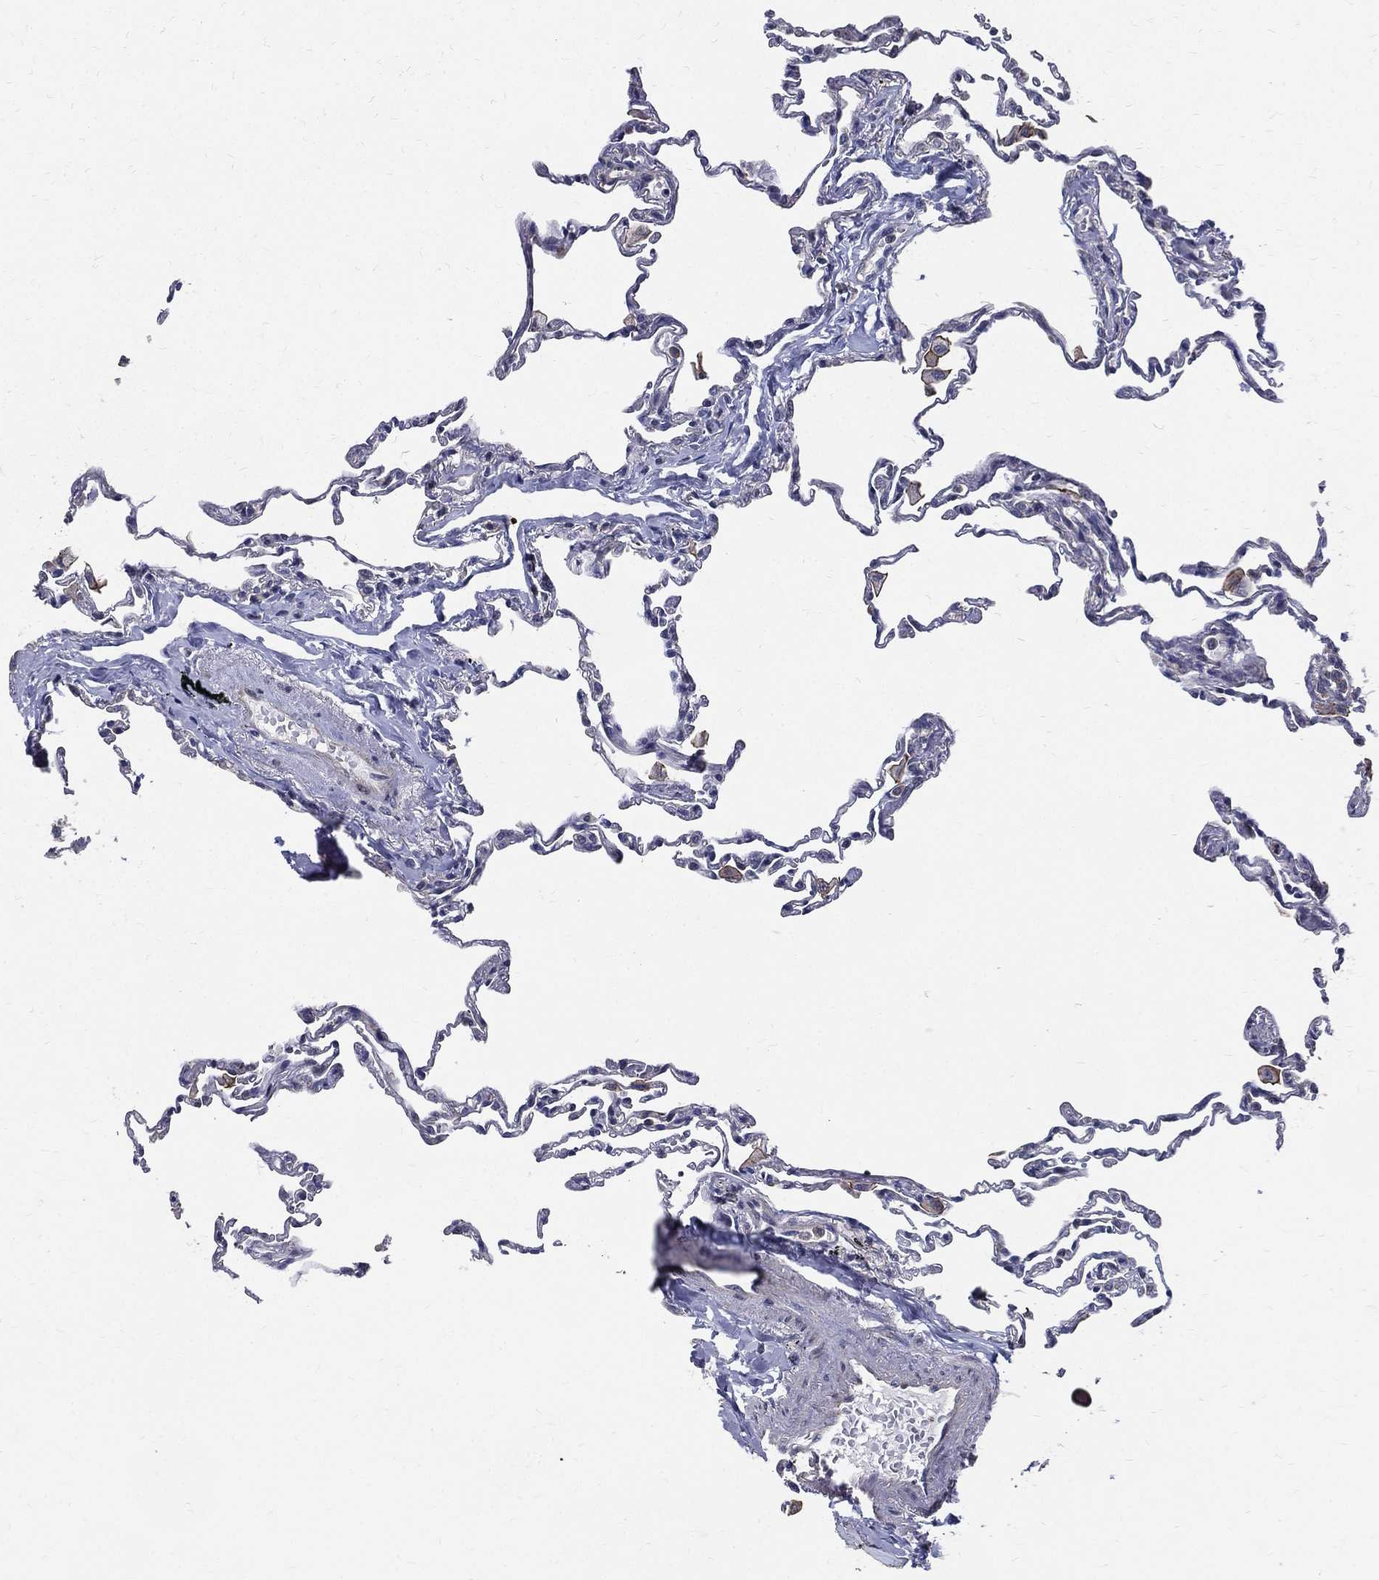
{"staining": {"intensity": "negative", "quantity": "none", "location": "none"}, "tissue": "lung", "cell_type": "Alveolar cells", "image_type": "normal", "snomed": [{"axis": "morphology", "description": "Normal tissue, NOS"}, {"axis": "topography", "description": "Lung"}], "caption": "High power microscopy histopathology image of an IHC image of unremarkable lung, revealing no significant staining in alveolar cells. Nuclei are stained in blue.", "gene": "SERPINB2", "patient": {"sex": "female", "age": 57}}